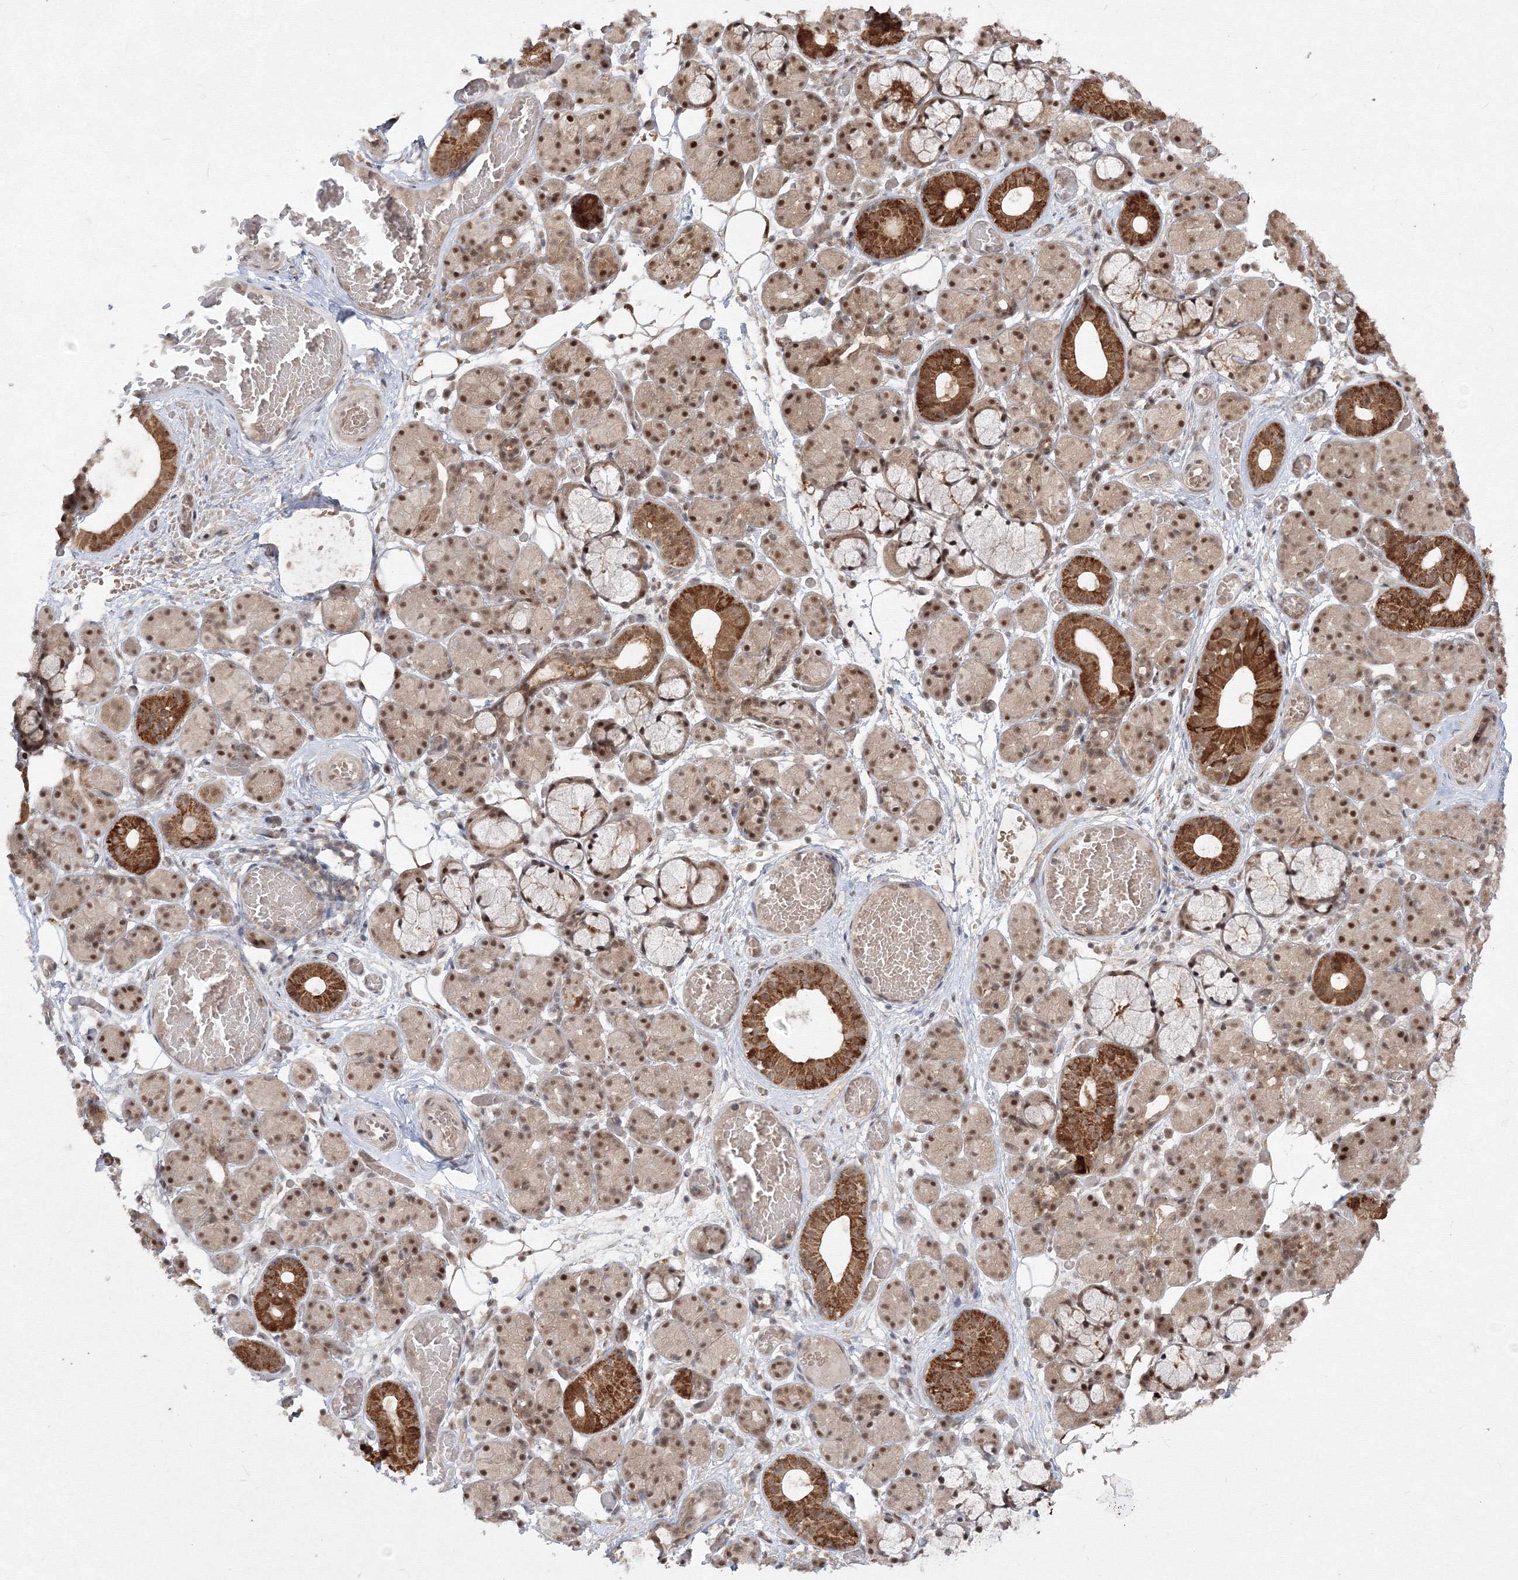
{"staining": {"intensity": "strong", "quantity": ">75%", "location": "cytoplasmic/membranous,nuclear"}, "tissue": "salivary gland", "cell_type": "Glandular cells", "image_type": "normal", "snomed": [{"axis": "morphology", "description": "Normal tissue, NOS"}, {"axis": "topography", "description": "Salivary gland"}], "caption": "Salivary gland stained with IHC shows strong cytoplasmic/membranous,nuclear expression in approximately >75% of glandular cells.", "gene": "COPS4", "patient": {"sex": "male", "age": 63}}